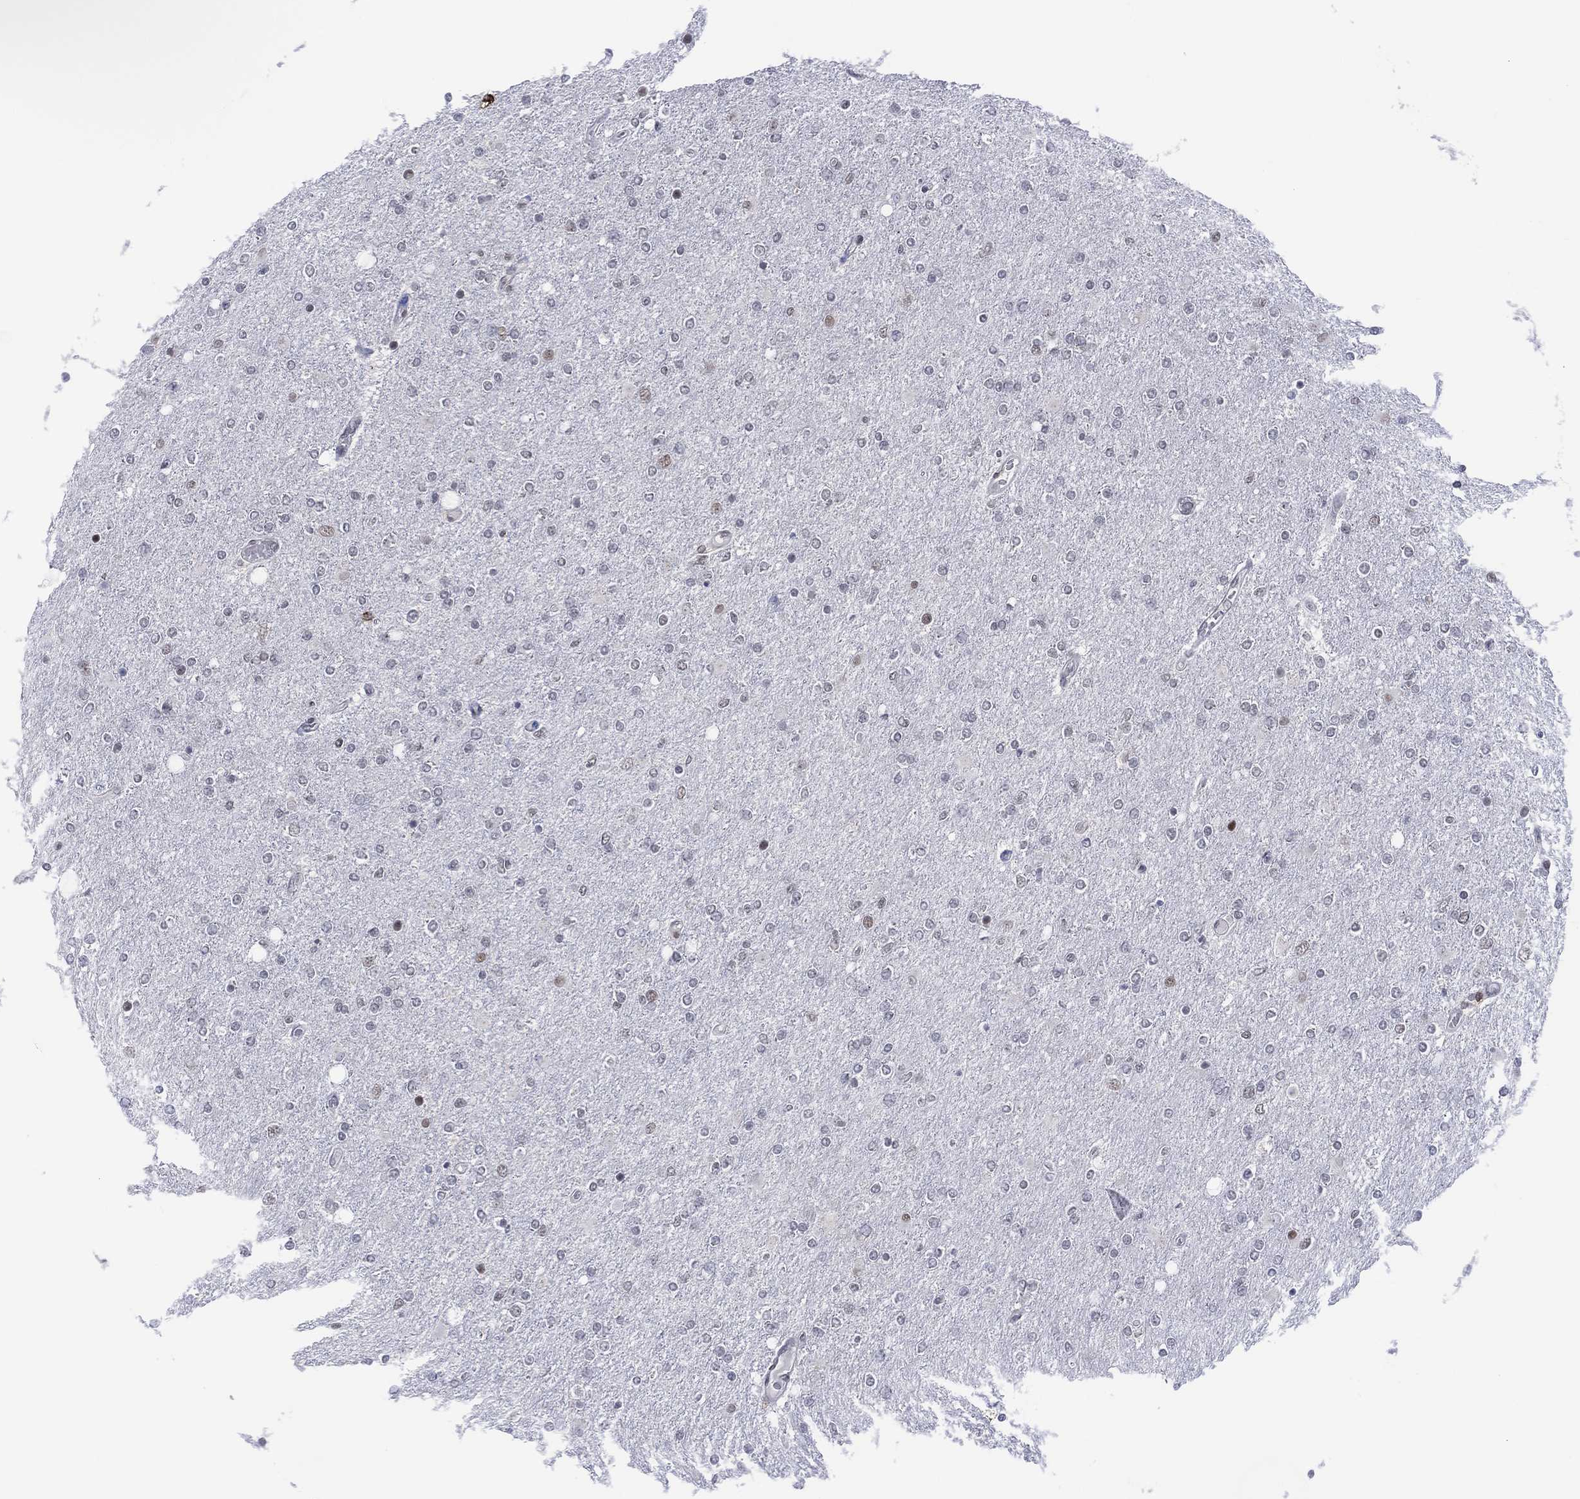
{"staining": {"intensity": "negative", "quantity": "none", "location": "none"}, "tissue": "glioma", "cell_type": "Tumor cells", "image_type": "cancer", "snomed": [{"axis": "morphology", "description": "Glioma, malignant, High grade"}, {"axis": "topography", "description": "Cerebral cortex"}], "caption": "This is an IHC image of human glioma. There is no expression in tumor cells.", "gene": "DPP4", "patient": {"sex": "male", "age": 70}}